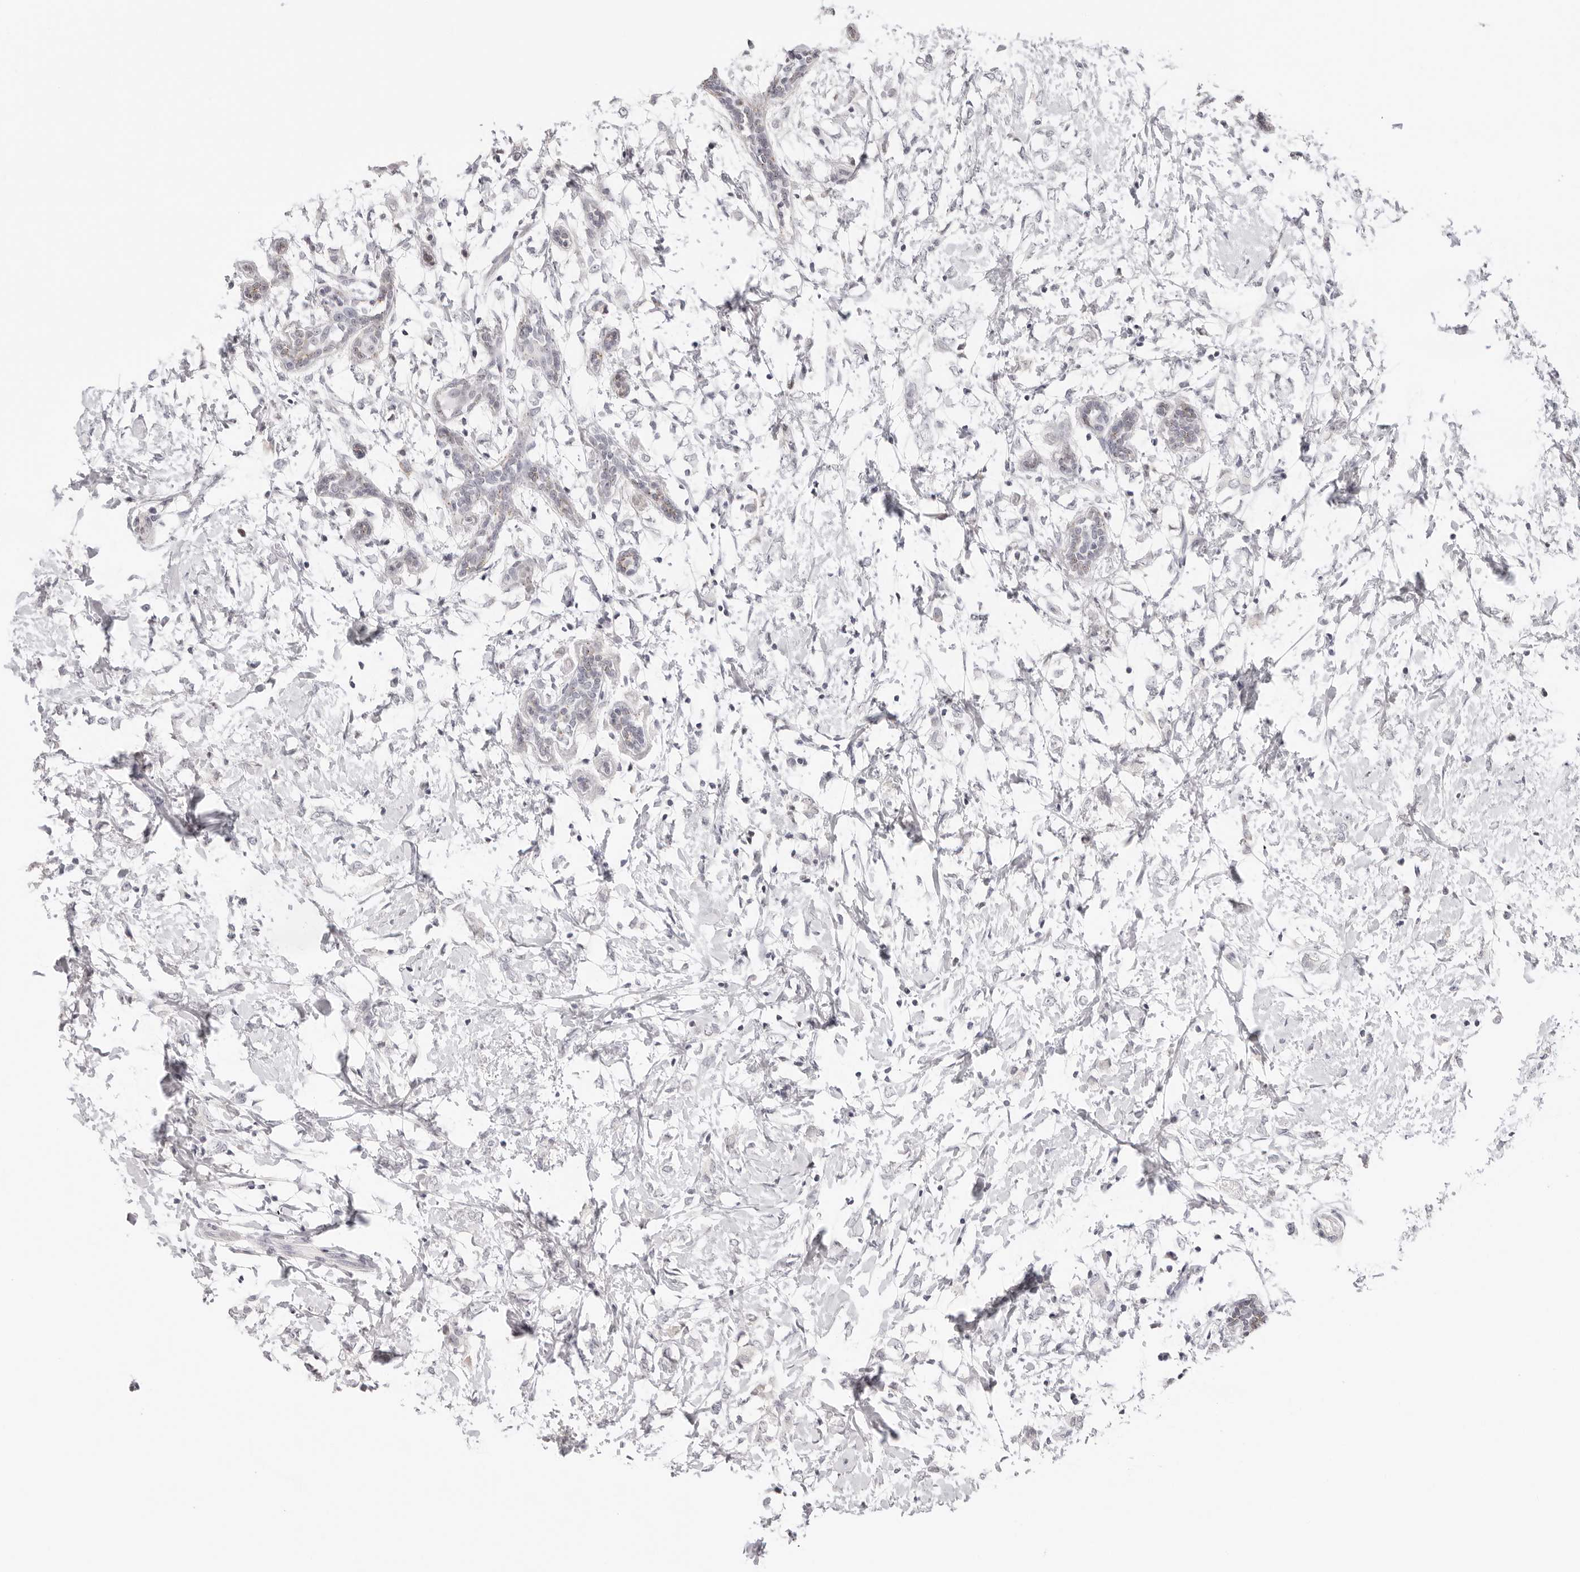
{"staining": {"intensity": "negative", "quantity": "none", "location": "none"}, "tissue": "breast cancer", "cell_type": "Tumor cells", "image_type": "cancer", "snomed": [{"axis": "morphology", "description": "Normal tissue, NOS"}, {"axis": "morphology", "description": "Lobular carcinoma"}, {"axis": "topography", "description": "Breast"}], "caption": "Tumor cells show no significant positivity in breast lobular carcinoma.", "gene": "STRADB", "patient": {"sex": "female", "age": 47}}